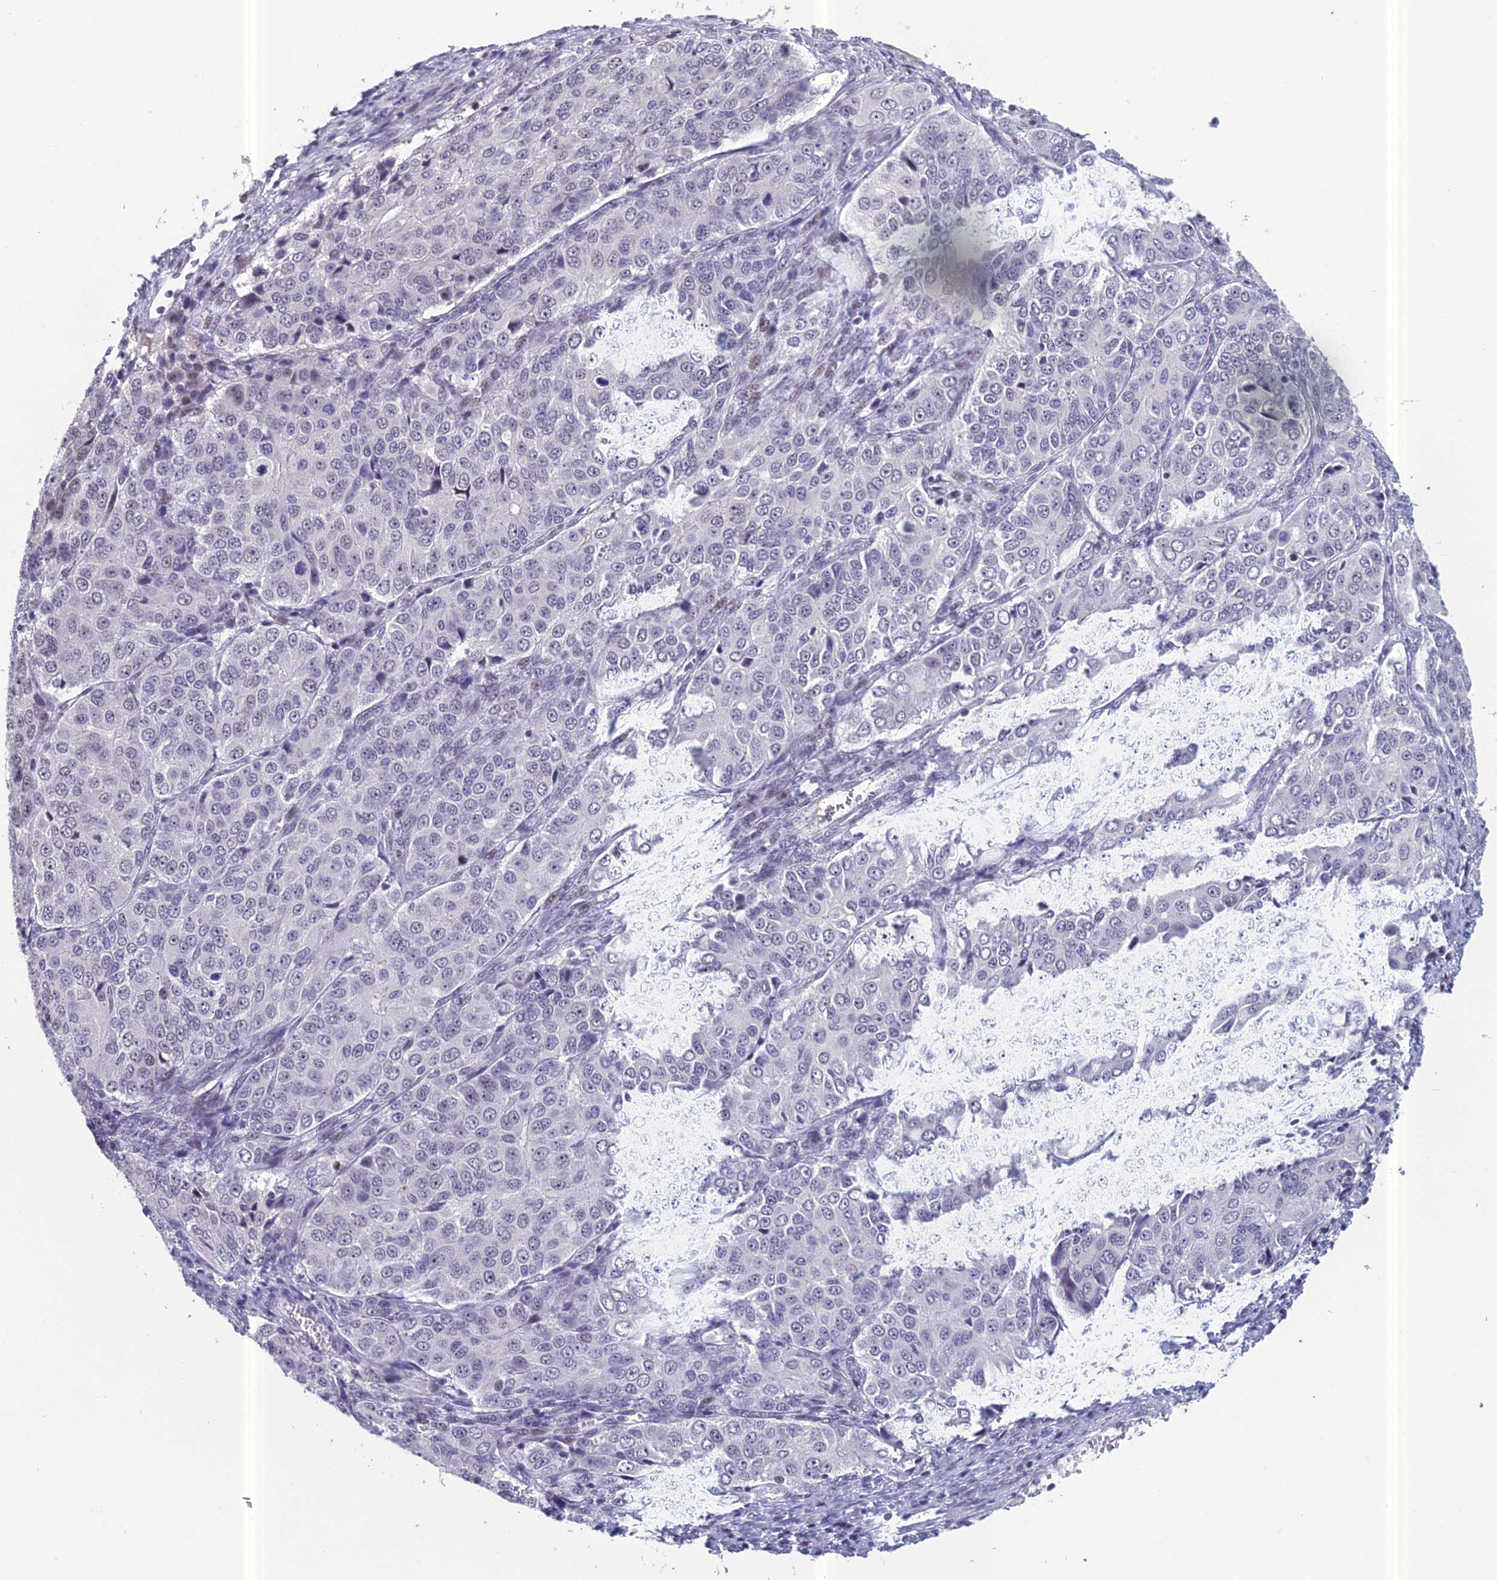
{"staining": {"intensity": "negative", "quantity": "none", "location": "none"}, "tissue": "ovarian cancer", "cell_type": "Tumor cells", "image_type": "cancer", "snomed": [{"axis": "morphology", "description": "Carcinoma, endometroid"}, {"axis": "topography", "description": "Ovary"}], "caption": "This histopathology image is of ovarian cancer stained with IHC to label a protein in brown with the nuclei are counter-stained blue. There is no positivity in tumor cells.", "gene": "RGS17", "patient": {"sex": "female", "age": 51}}